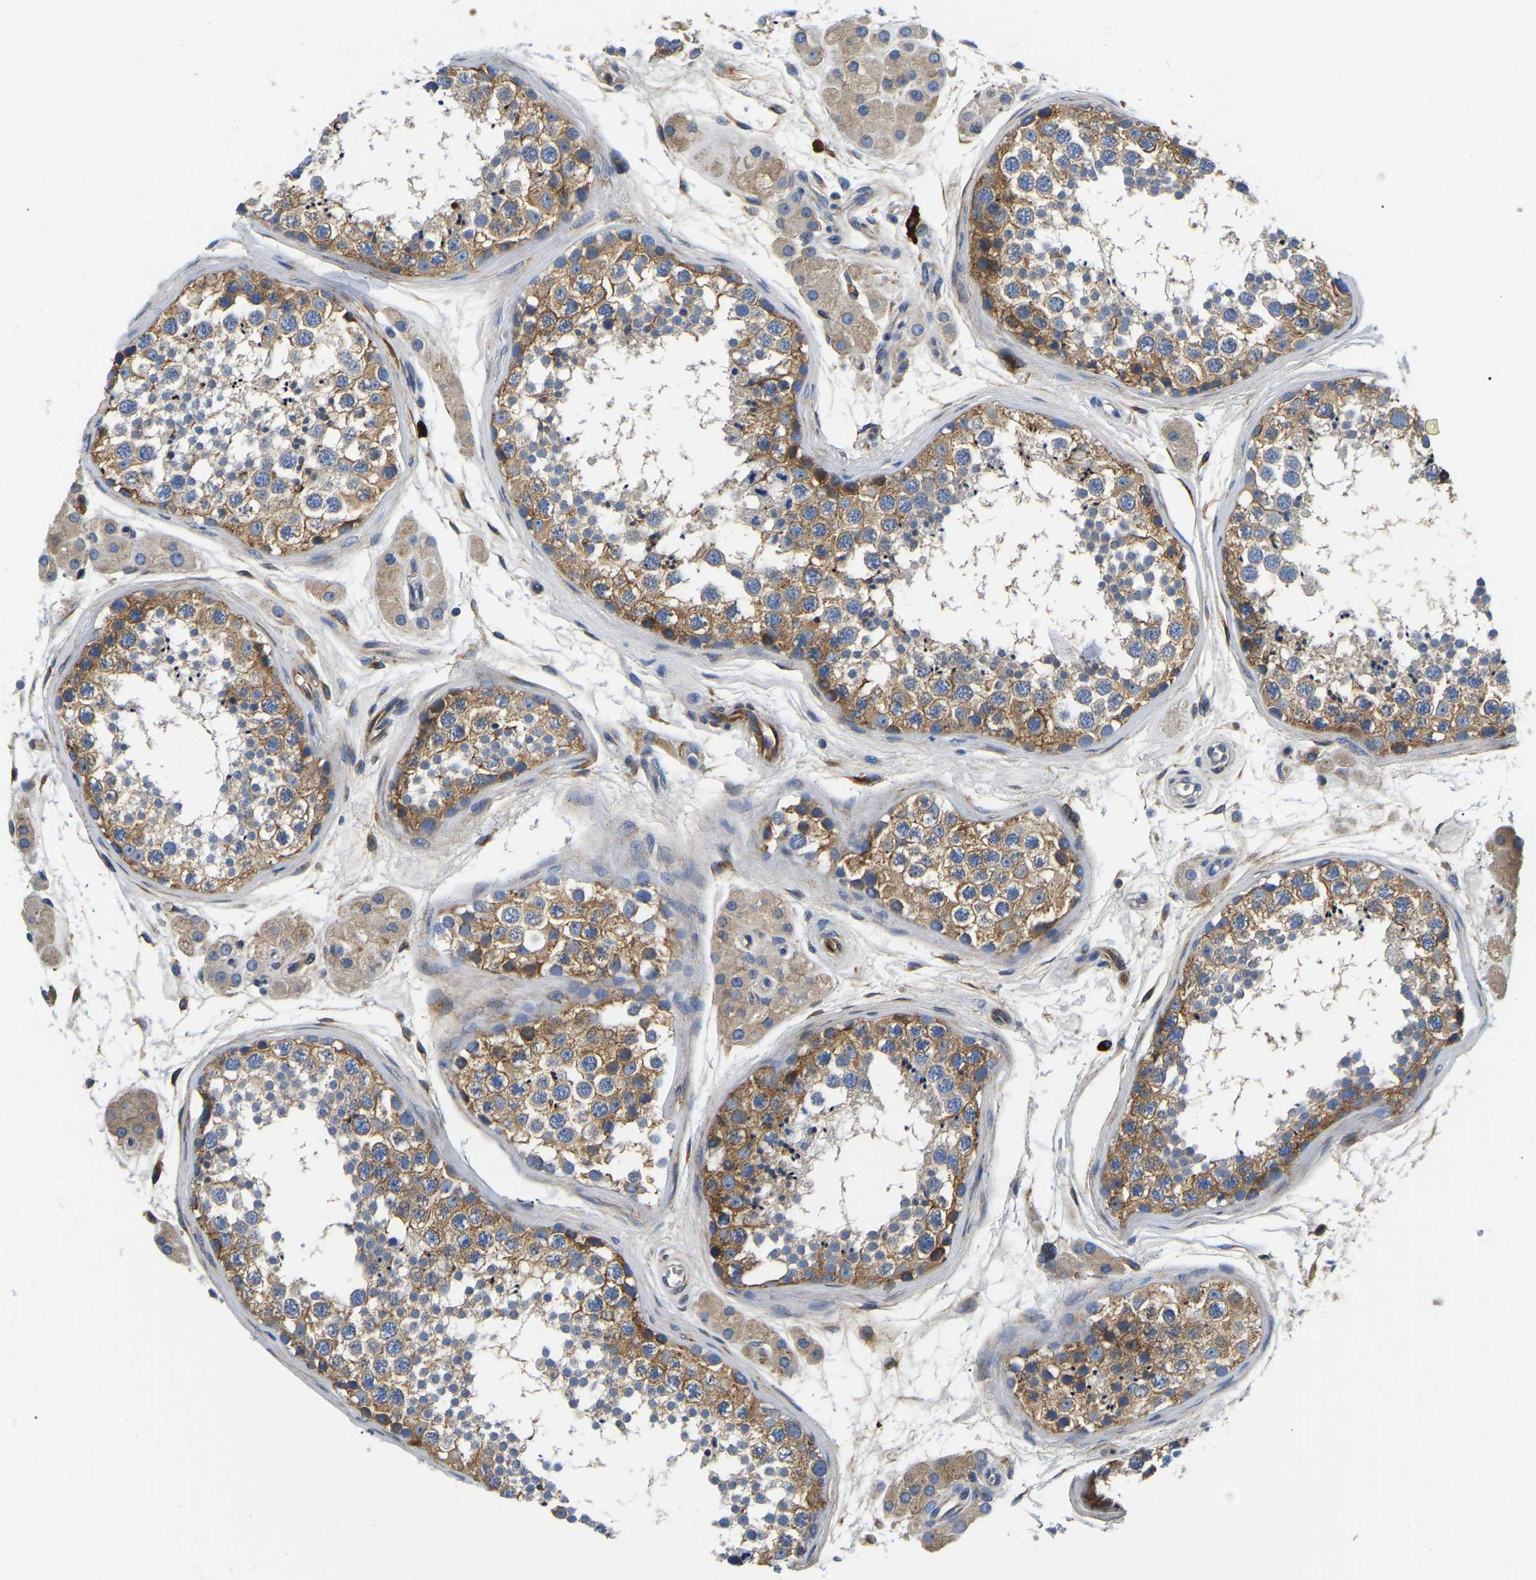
{"staining": {"intensity": "moderate", "quantity": ">75%", "location": "cytoplasmic/membranous"}, "tissue": "testis", "cell_type": "Cells in seminiferous ducts", "image_type": "normal", "snomed": [{"axis": "morphology", "description": "Normal tissue, NOS"}, {"axis": "topography", "description": "Testis"}], "caption": "Moderate cytoplasmic/membranous protein expression is identified in about >75% of cells in seminiferous ducts in testis. The staining was performed using DAB (3,3'-diaminobenzidine) to visualize the protein expression in brown, while the nuclei were stained in blue with hematoxylin (Magnification: 20x).", "gene": "DUSP8", "patient": {"sex": "male", "age": 56}}